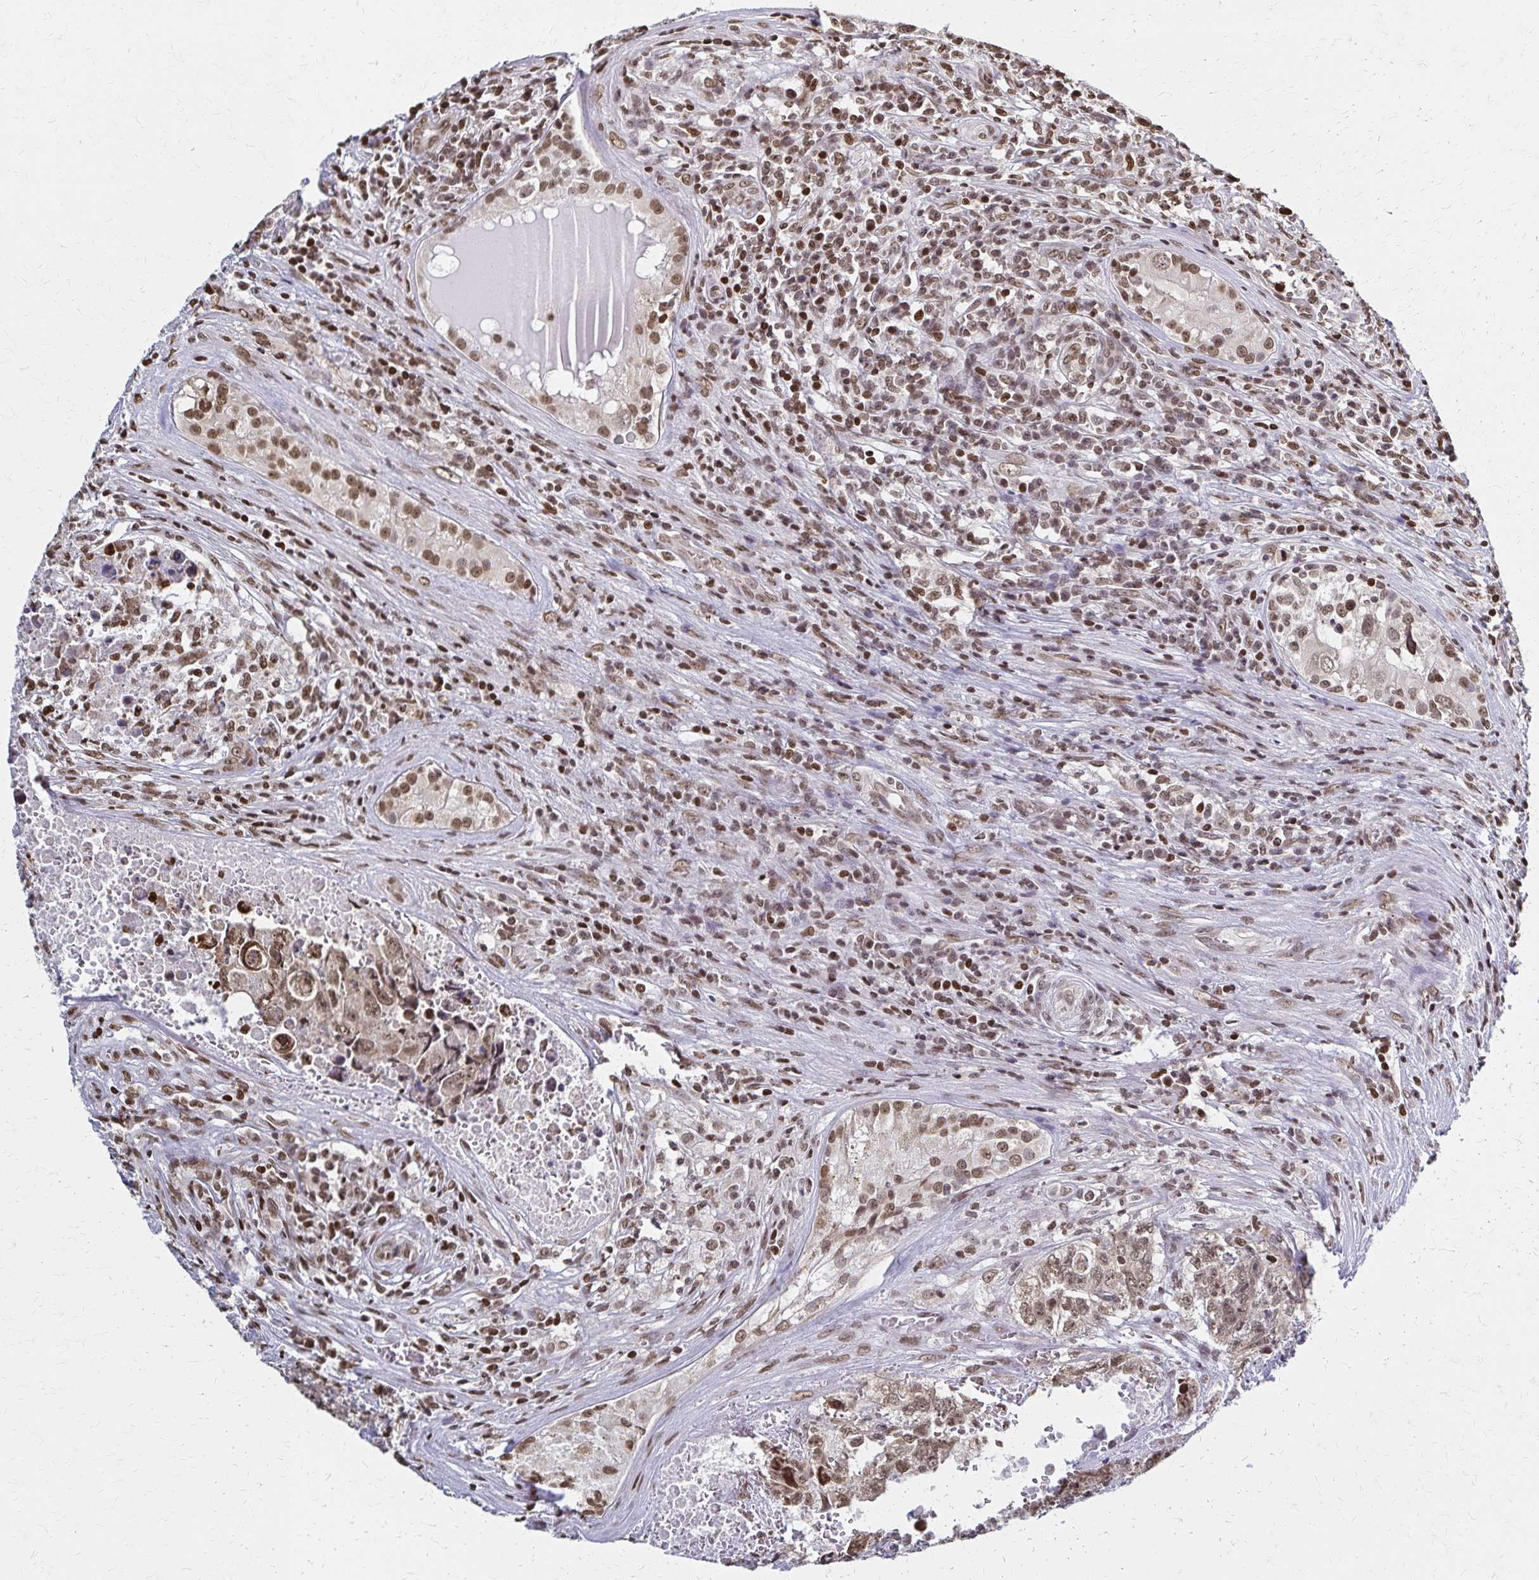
{"staining": {"intensity": "moderate", "quantity": ">75%", "location": "nuclear"}, "tissue": "testis cancer", "cell_type": "Tumor cells", "image_type": "cancer", "snomed": [{"axis": "morphology", "description": "Carcinoma, Embryonal, NOS"}, {"axis": "topography", "description": "Testis"}], "caption": "Immunohistochemistry photomicrograph of neoplastic tissue: embryonal carcinoma (testis) stained using immunohistochemistry displays medium levels of moderate protein expression localized specifically in the nuclear of tumor cells, appearing as a nuclear brown color.", "gene": "HOXA9", "patient": {"sex": "male", "age": 24}}